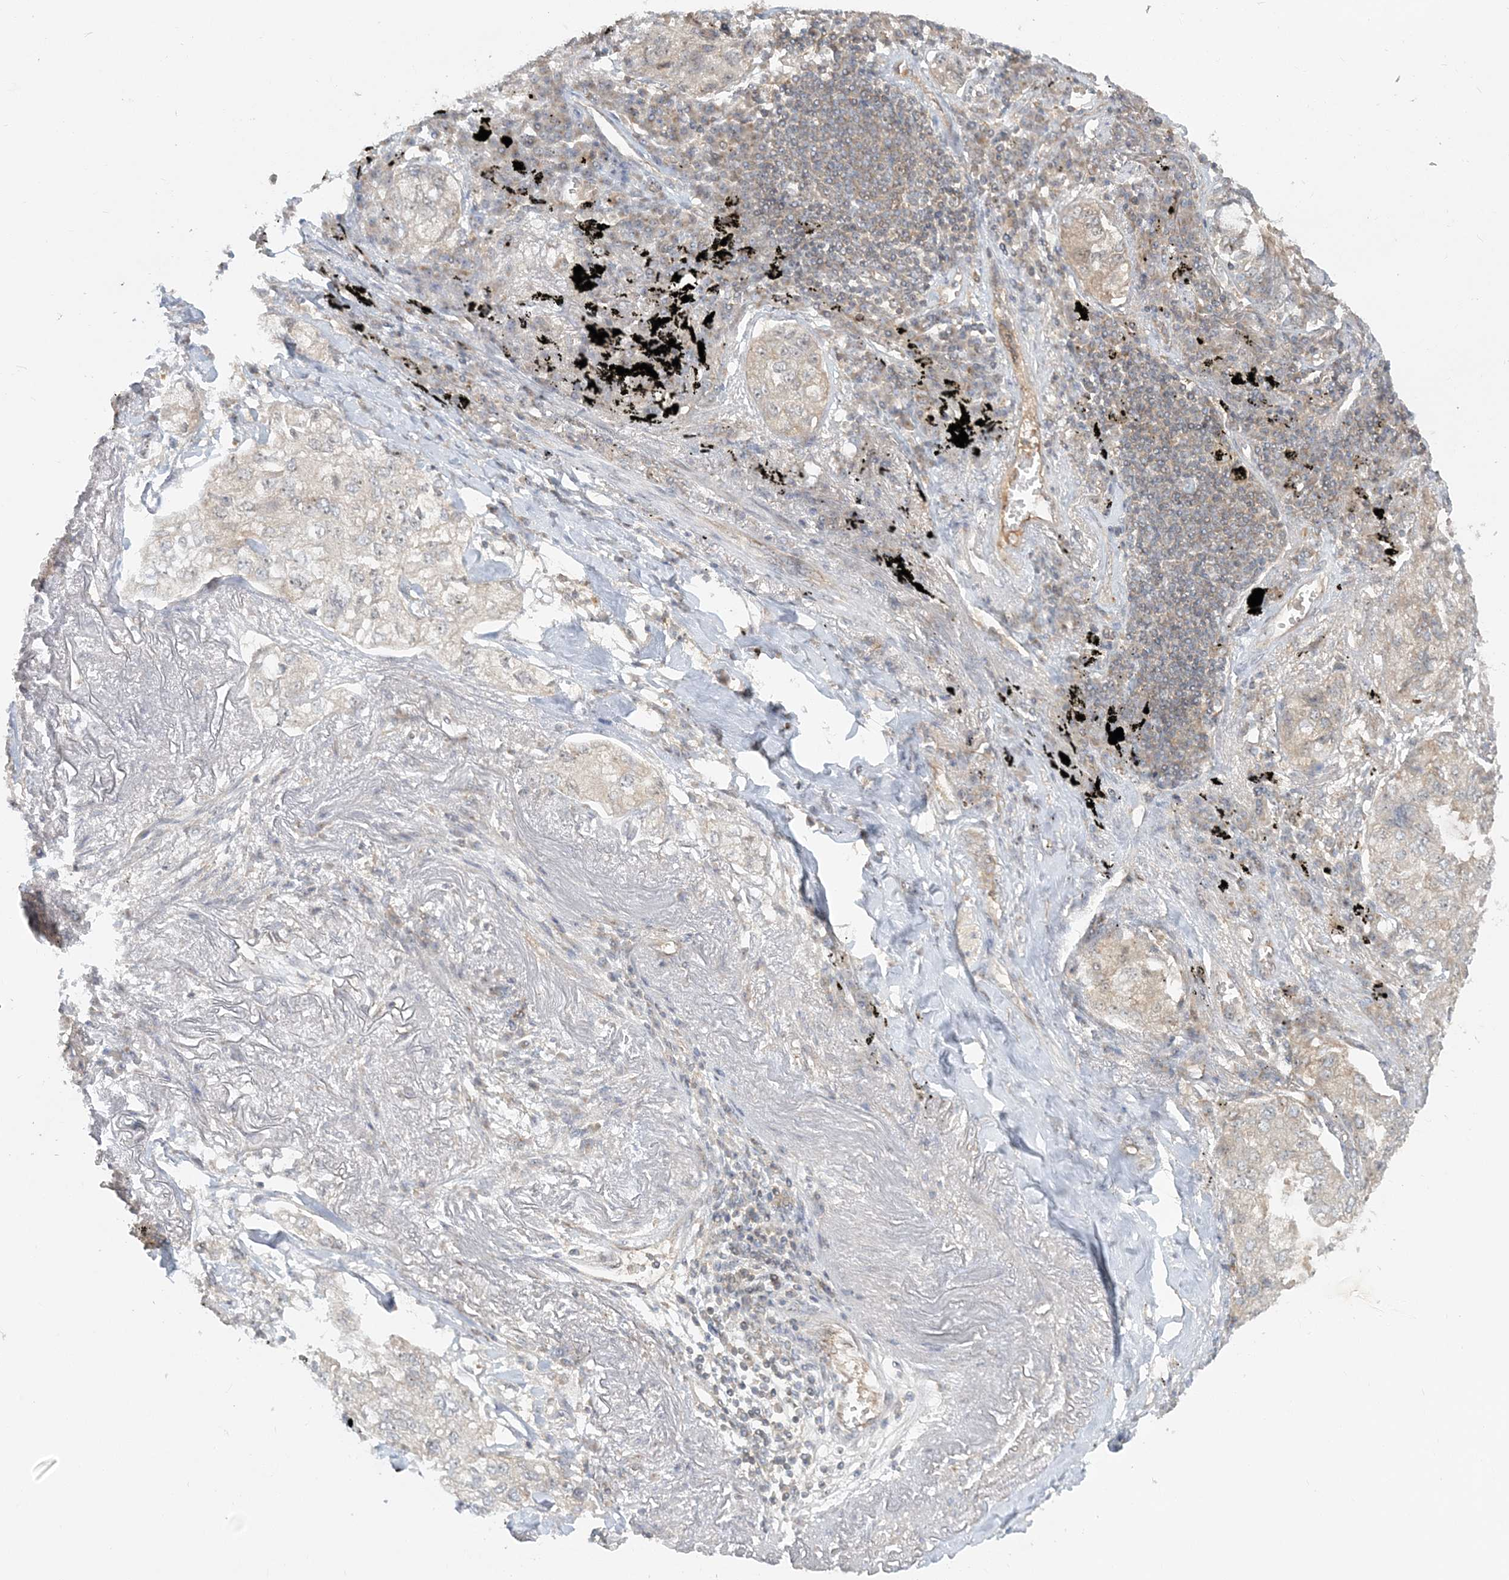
{"staining": {"intensity": "negative", "quantity": "none", "location": "none"}, "tissue": "lung cancer", "cell_type": "Tumor cells", "image_type": "cancer", "snomed": [{"axis": "morphology", "description": "Adenocarcinoma, NOS"}, {"axis": "topography", "description": "Lung"}], "caption": "This is a image of immunohistochemistry (IHC) staining of lung cancer (adenocarcinoma), which shows no positivity in tumor cells.", "gene": "AP1AR", "patient": {"sex": "male", "age": 65}}